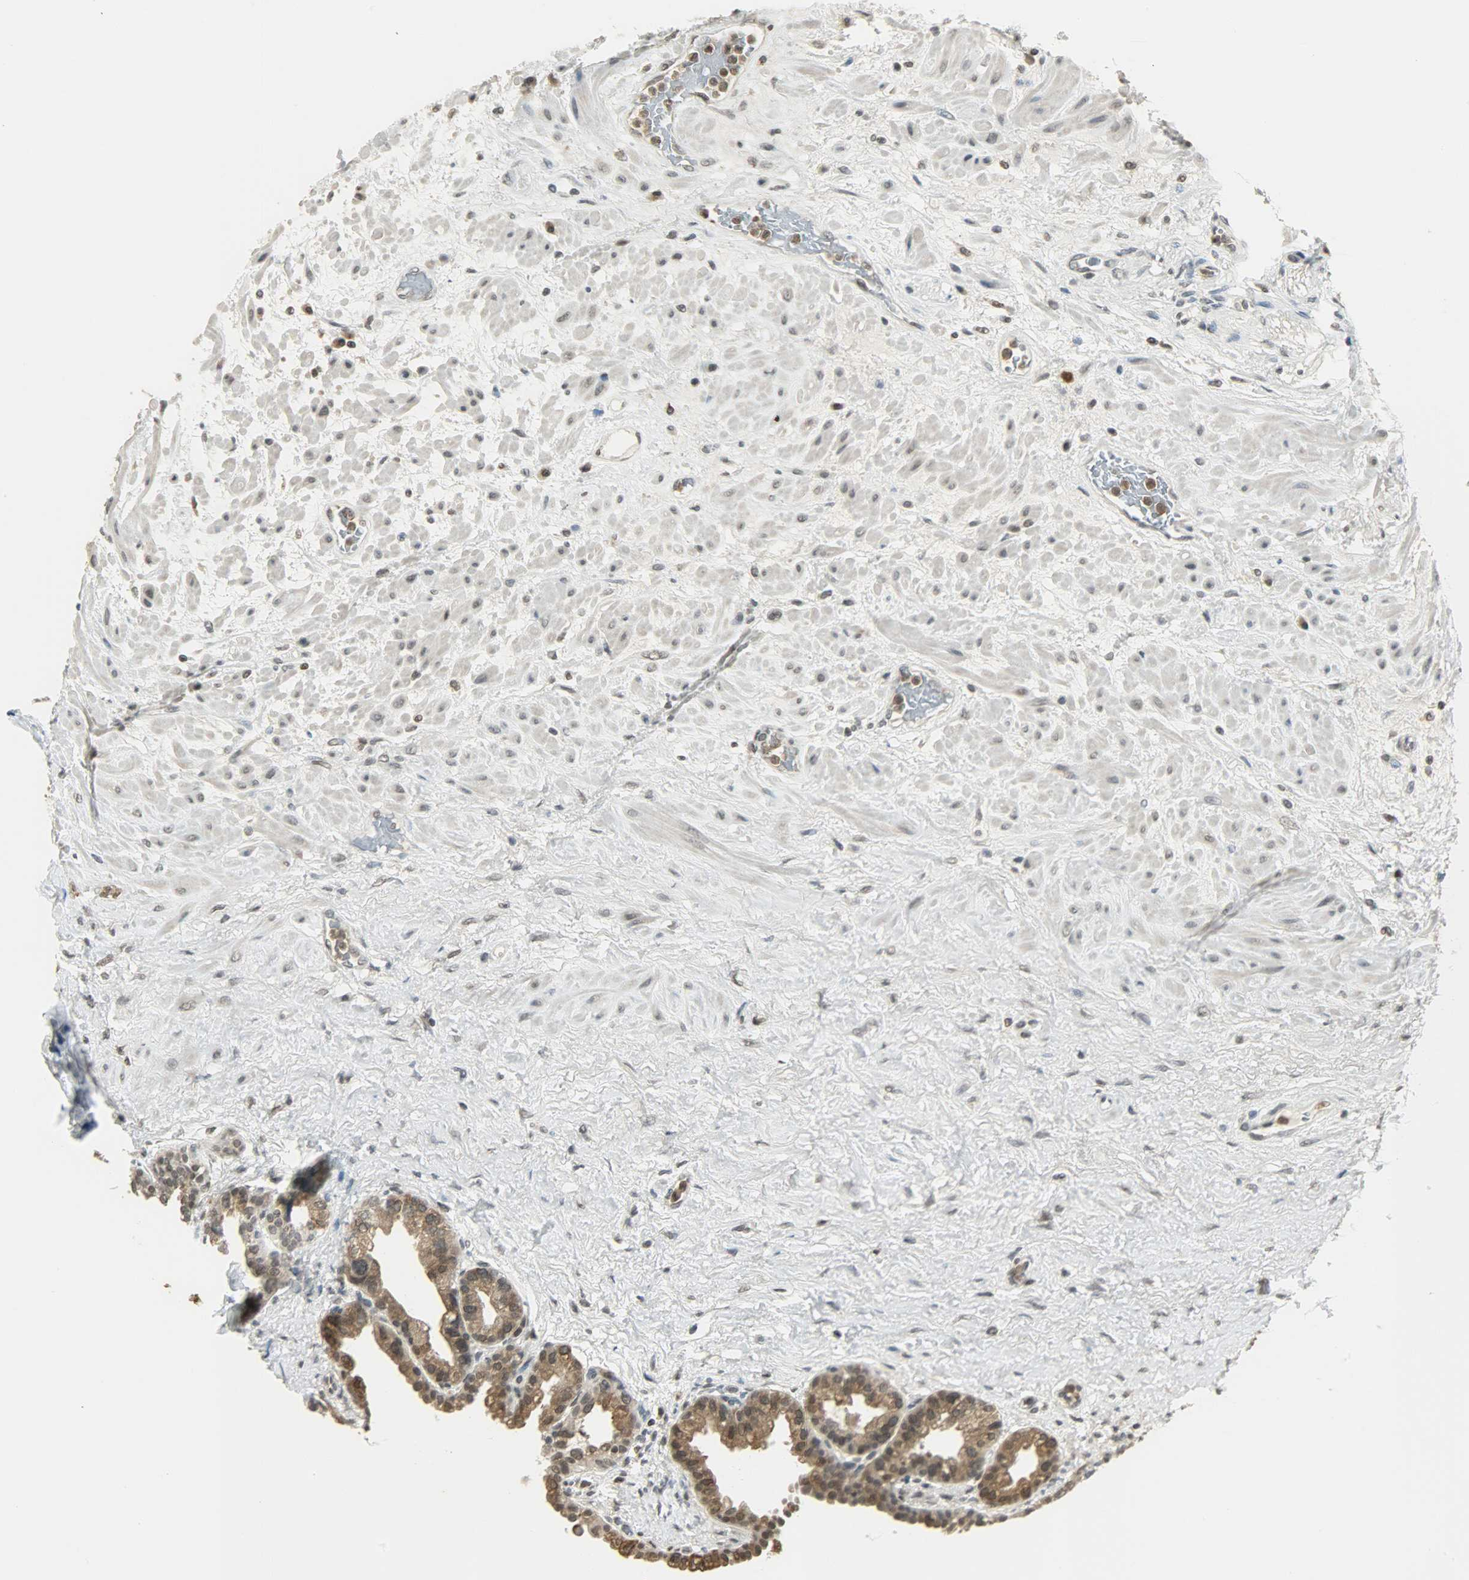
{"staining": {"intensity": "weak", "quantity": ">75%", "location": "cytoplasmic/membranous"}, "tissue": "seminal vesicle", "cell_type": "Glandular cells", "image_type": "normal", "snomed": [{"axis": "morphology", "description": "Normal tissue, NOS"}, {"axis": "topography", "description": "Seminal veicle"}], "caption": "Immunohistochemical staining of normal seminal vesicle displays low levels of weak cytoplasmic/membranous positivity in approximately >75% of glandular cells.", "gene": "SMARCA5", "patient": {"sex": "male", "age": 61}}